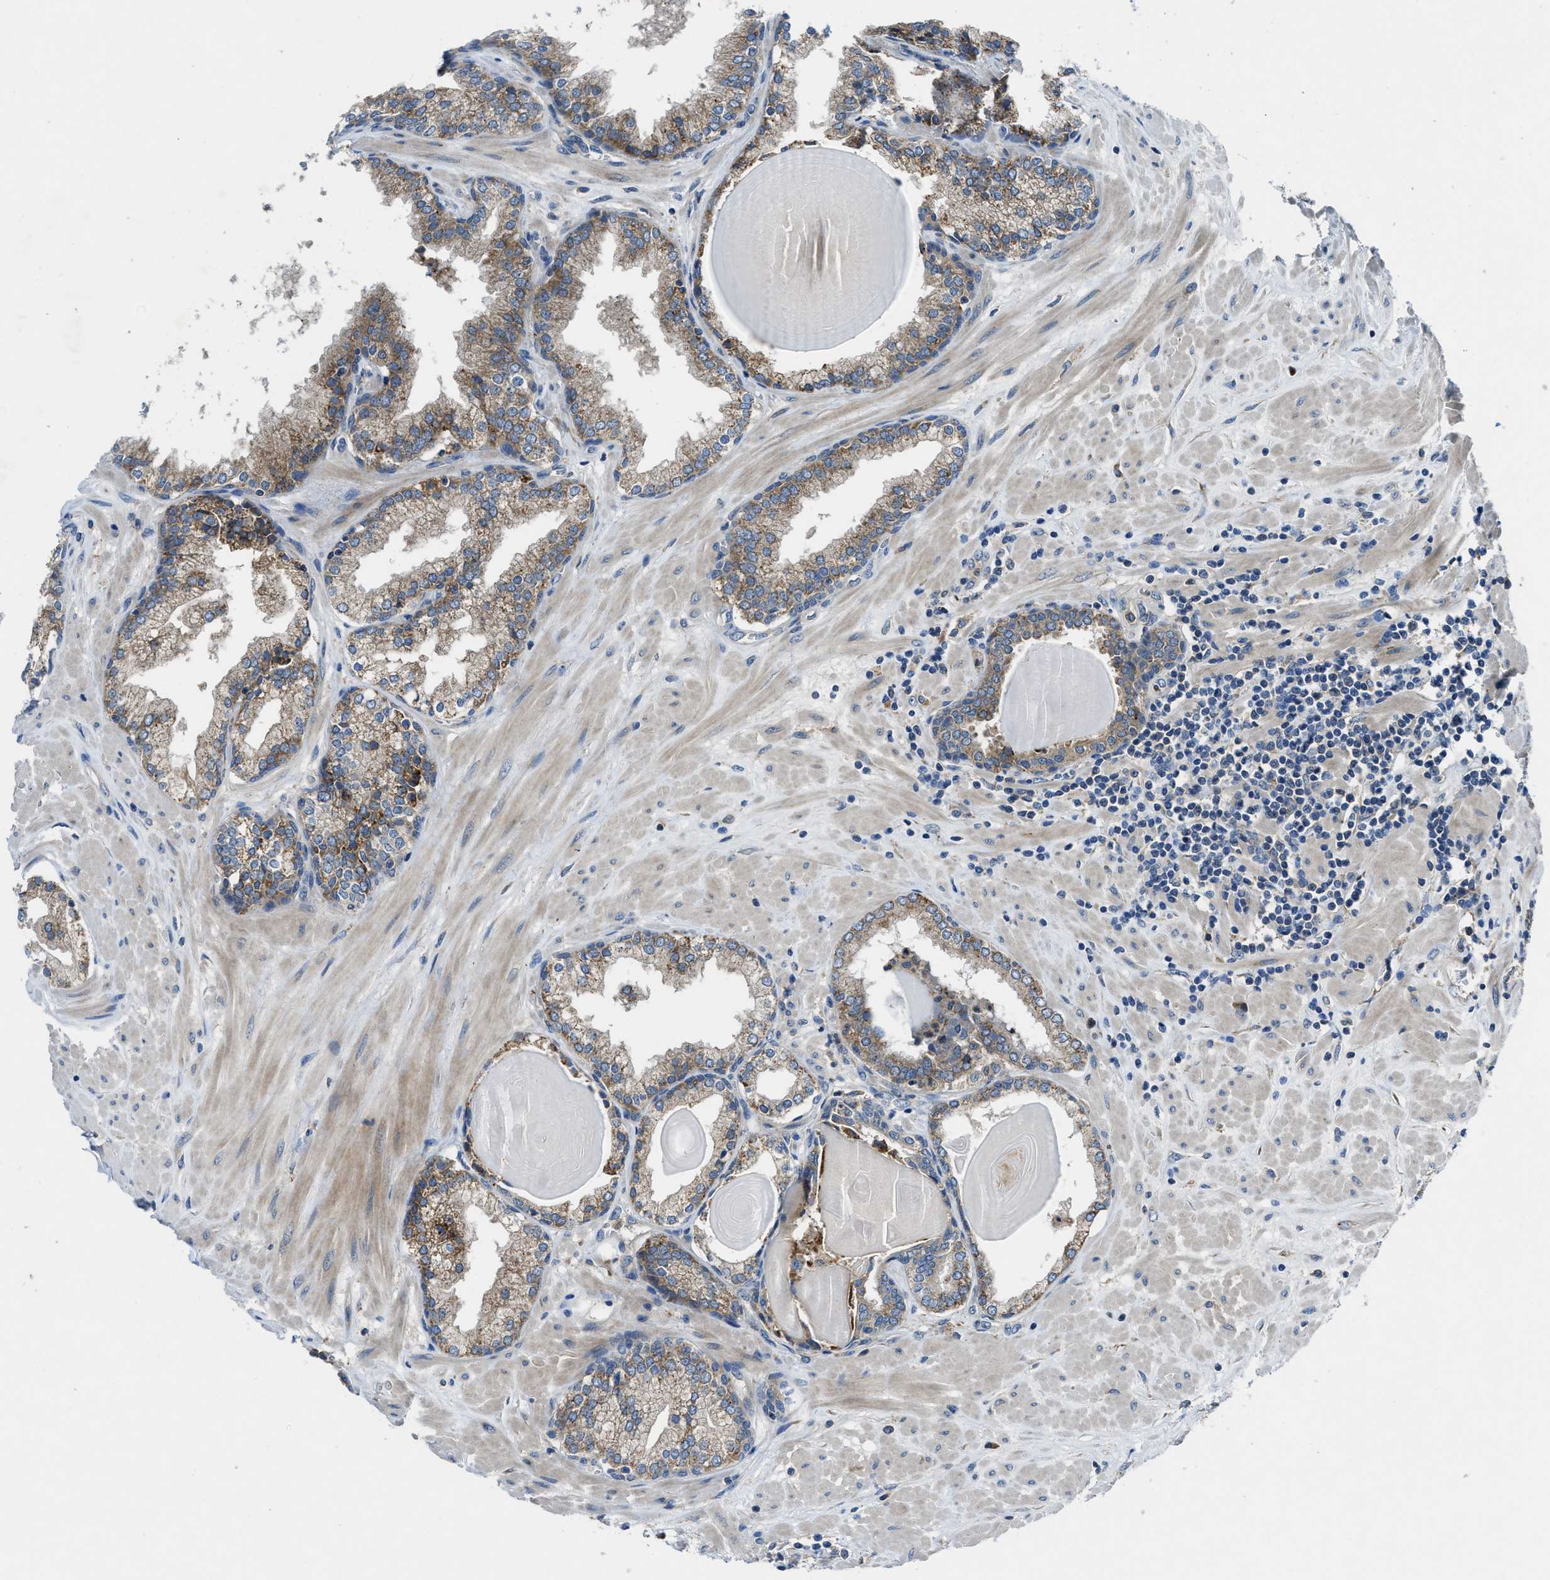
{"staining": {"intensity": "moderate", "quantity": "25%-75%", "location": "cytoplasmic/membranous"}, "tissue": "prostate", "cell_type": "Glandular cells", "image_type": "normal", "snomed": [{"axis": "morphology", "description": "Normal tissue, NOS"}, {"axis": "topography", "description": "Prostate"}], "caption": "IHC image of normal prostate stained for a protein (brown), which reveals medium levels of moderate cytoplasmic/membranous staining in about 25%-75% of glandular cells.", "gene": "MAP3K20", "patient": {"sex": "male", "age": 51}}